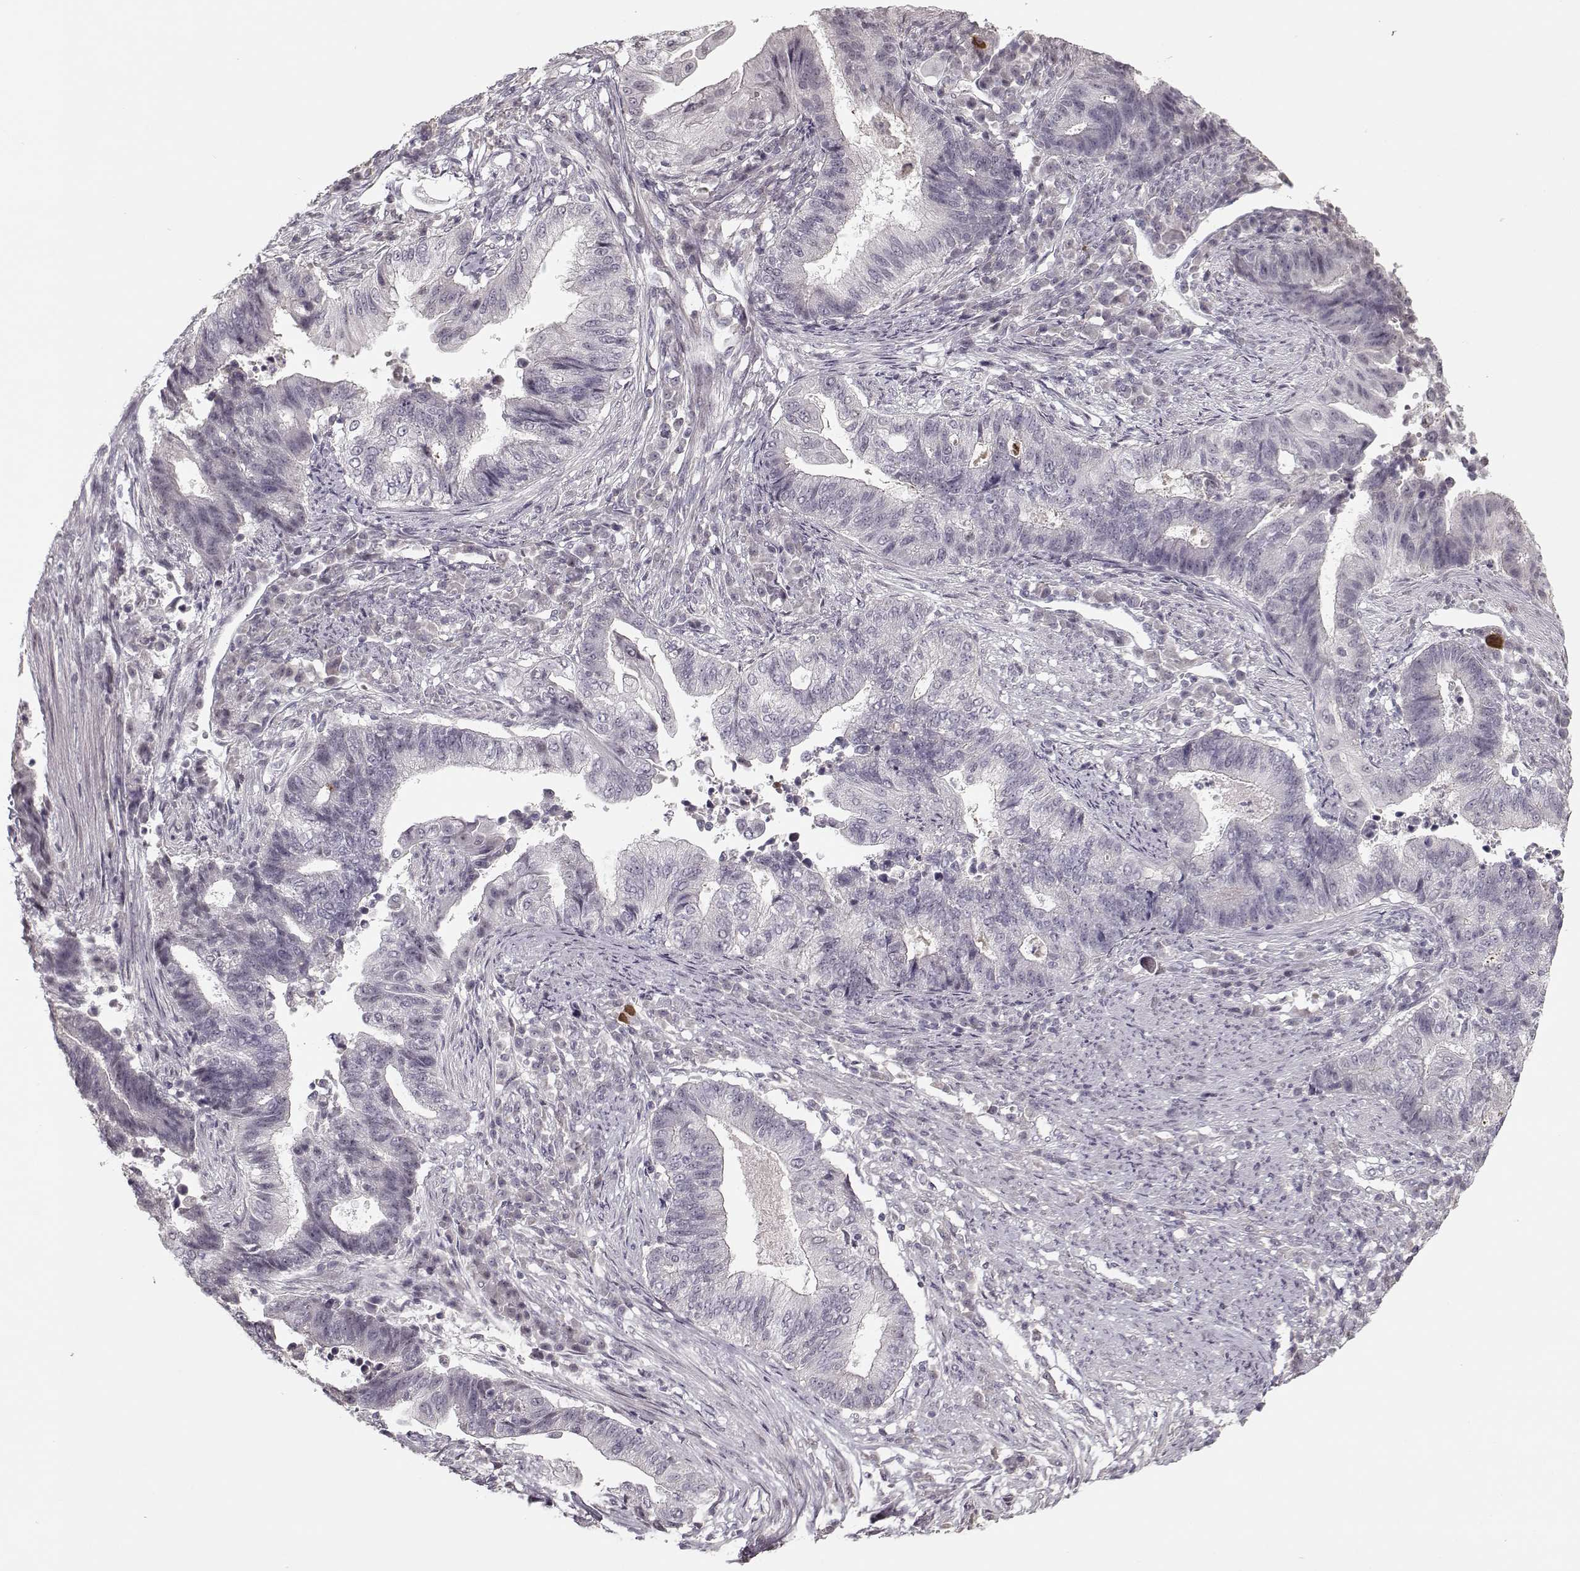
{"staining": {"intensity": "negative", "quantity": "none", "location": "none"}, "tissue": "endometrial cancer", "cell_type": "Tumor cells", "image_type": "cancer", "snomed": [{"axis": "morphology", "description": "Adenocarcinoma, NOS"}, {"axis": "topography", "description": "Uterus"}, {"axis": "topography", "description": "Endometrium"}], "caption": "IHC of adenocarcinoma (endometrial) reveals no positivity in tumor cells.", "gene": "DNAI3", "patient": {"sex": "female", "age": 54}}